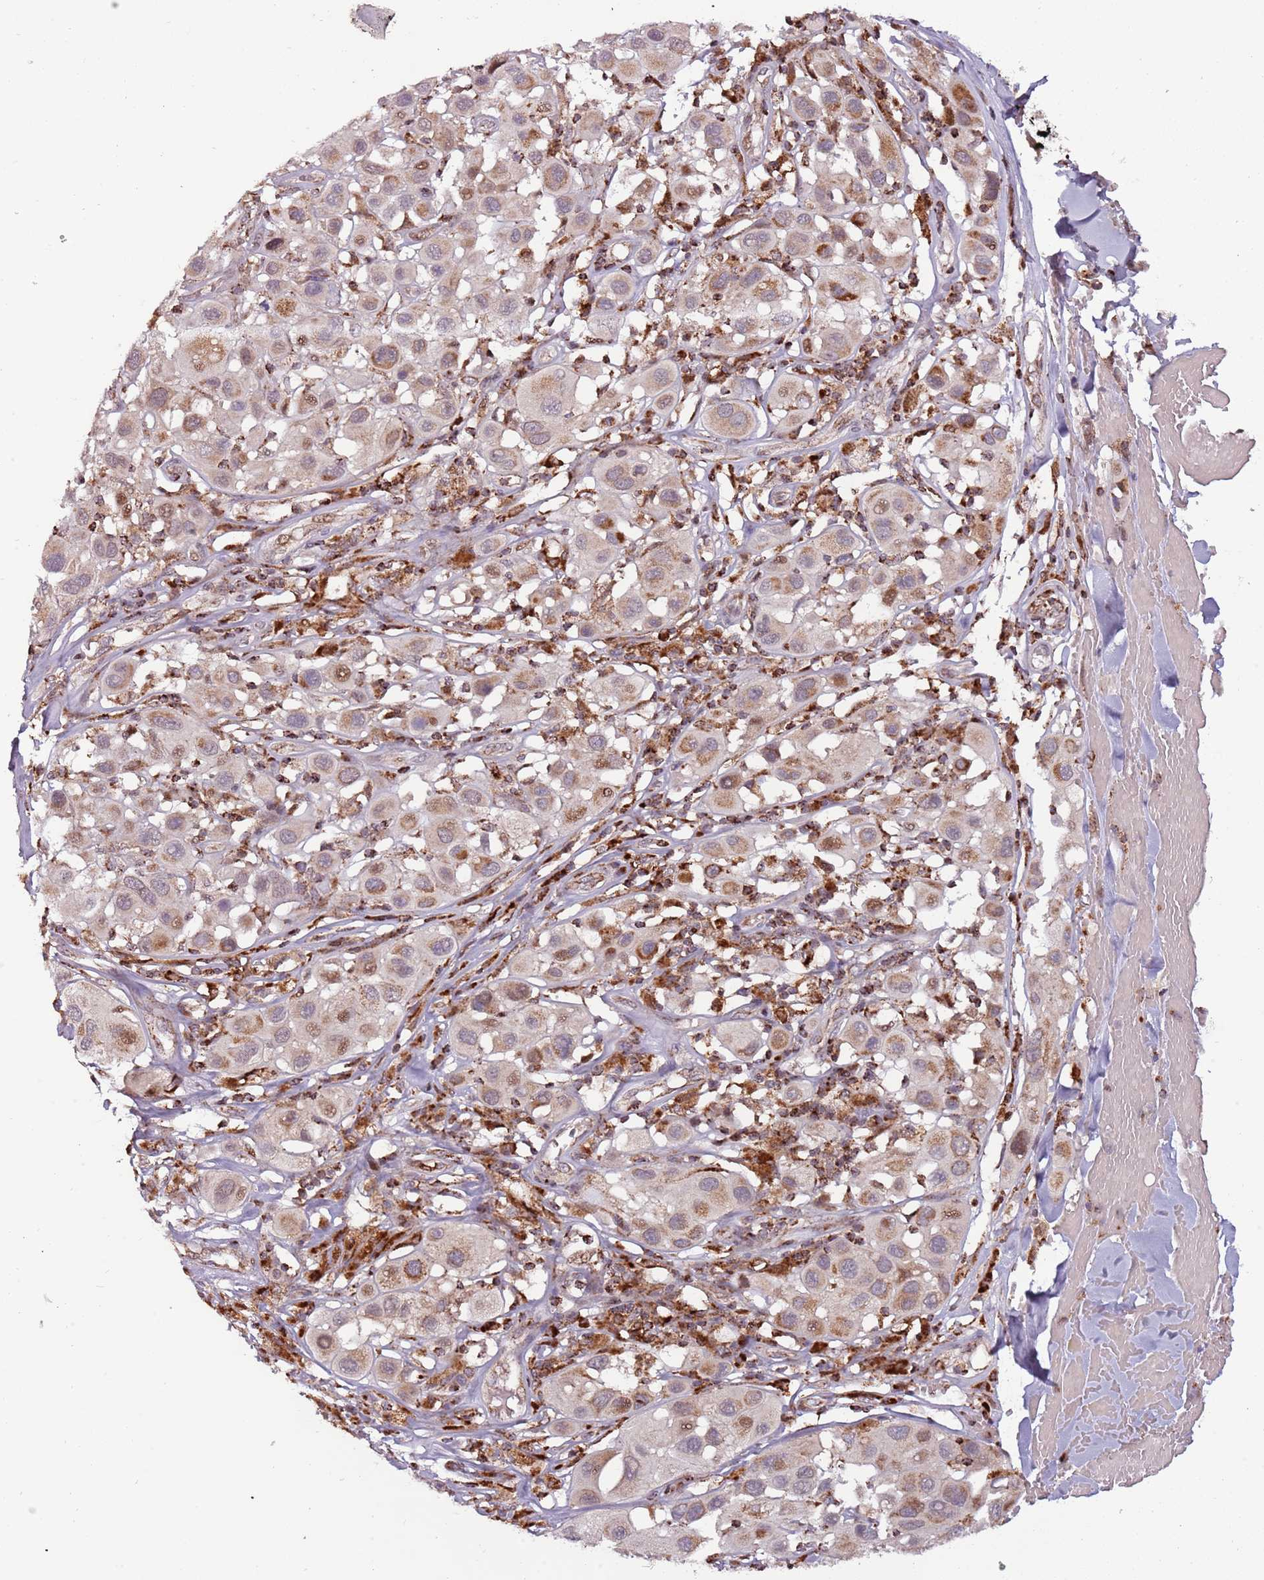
{"staining": {"intensity": "weak", "quantity": "25%-75%", "location": "cytoplasmic/membranous,nuclear"}, "tissue": "melanoma", "cell_type": "Tumor cells", "image_type": "cancer", "snomed": [{"axis": "morphology", "description": "Malignant melanoma, Metastatic site"}, {"axis": "topography", "description": "Skin"}], "caption": "Immunohistochemical staining of malignant melanoma (metastatic site) demonstrates low levels of weak cytoplasmic/membranous and nuclear protein expression in about 25%-75% of tumor cells. (DAB (3,3'-diaminobenzidine) = brown stain, brightfield microscopy at high magnification).", "gene": "ULK3", "patient": {"sex": "male", "age": 41}}